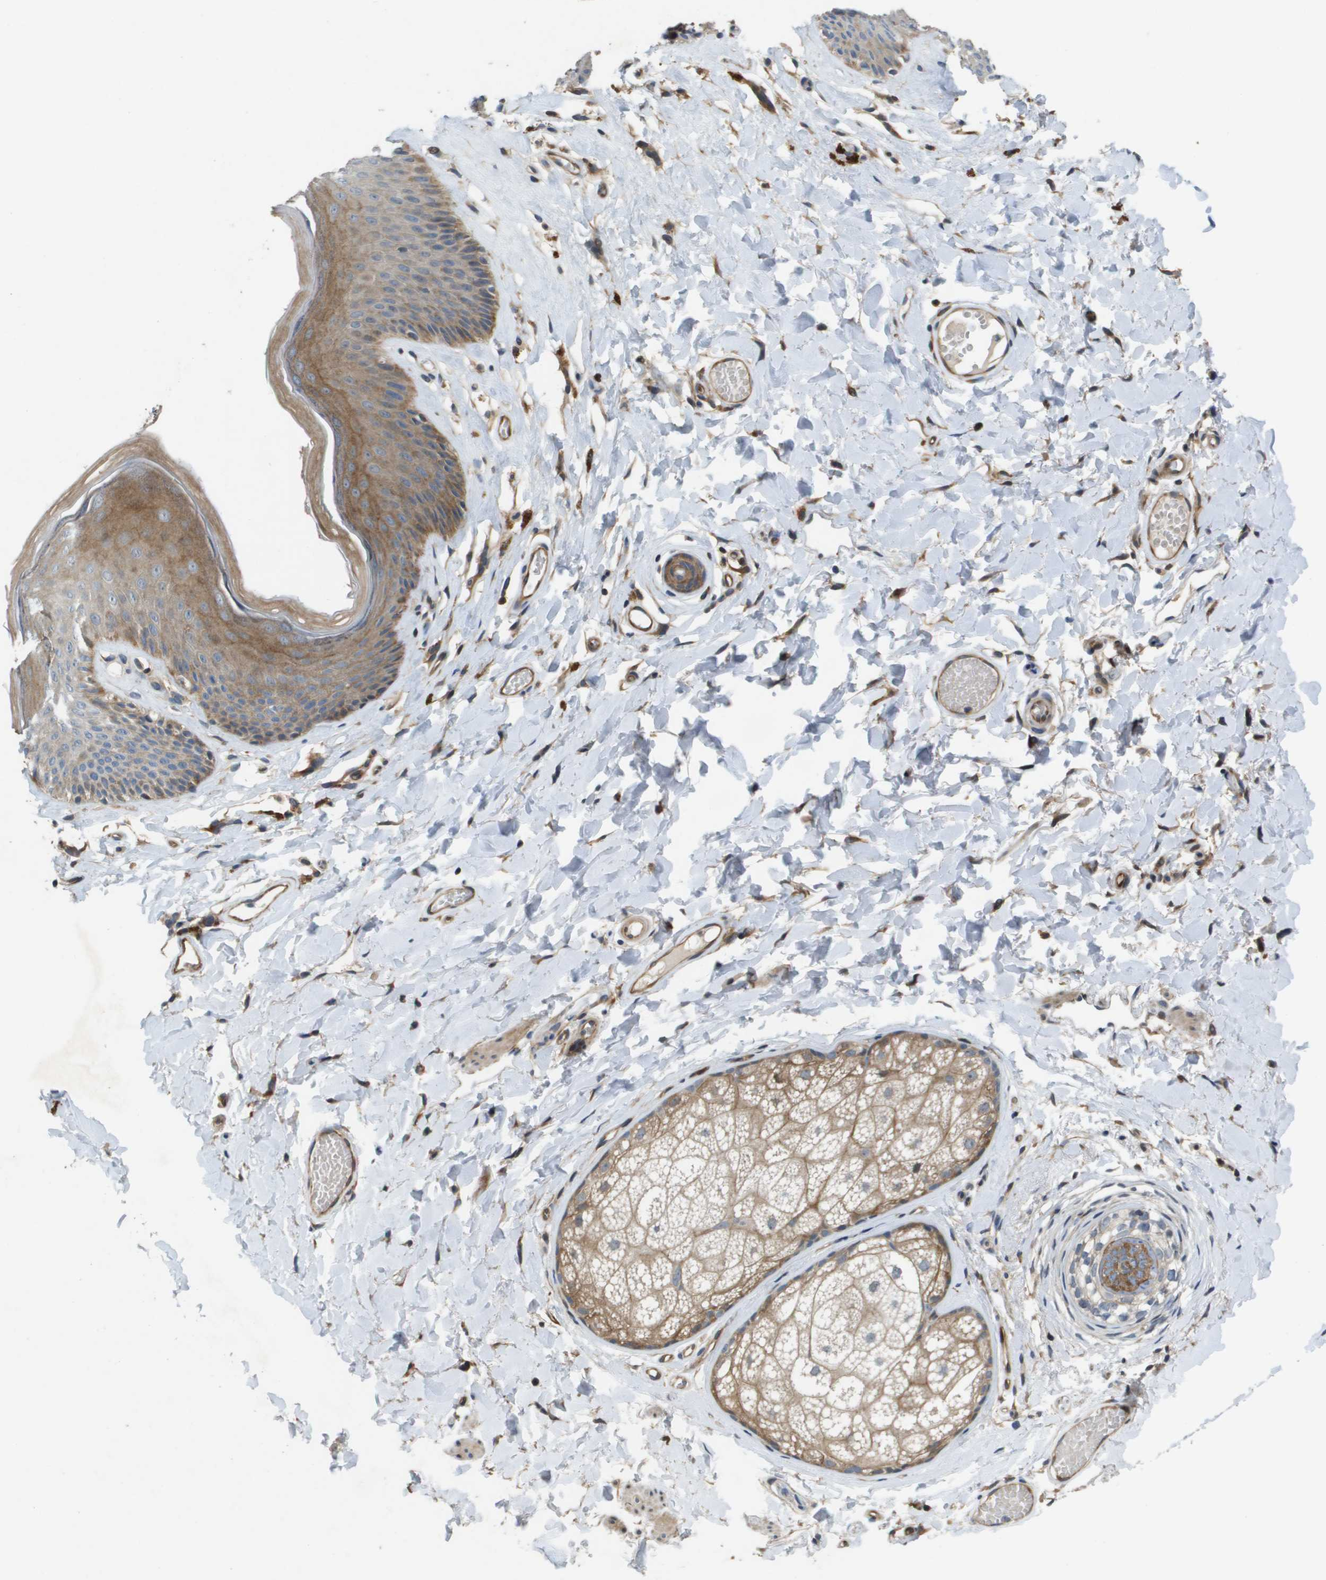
{"staining": {"intensity": "moderate", "quantity": ">75%", "location": "cytoplasmic/membranous"}, "tissue": "skin", "cell_type": "Epidermal cells", "image_type": "normal", "snomed": [{"axis": "morphology", "description": "Normal tissue, NOS"}, {"axis": "topography", "description": "Vulva"}], "caption": "Protein analysis of unremarkable skin exhibits moderate cytoplasmic/membranous expression in about >75% of epidermal cells.", "gene": "SCN4B", "patient": {"sex": "female", "age": 73}}